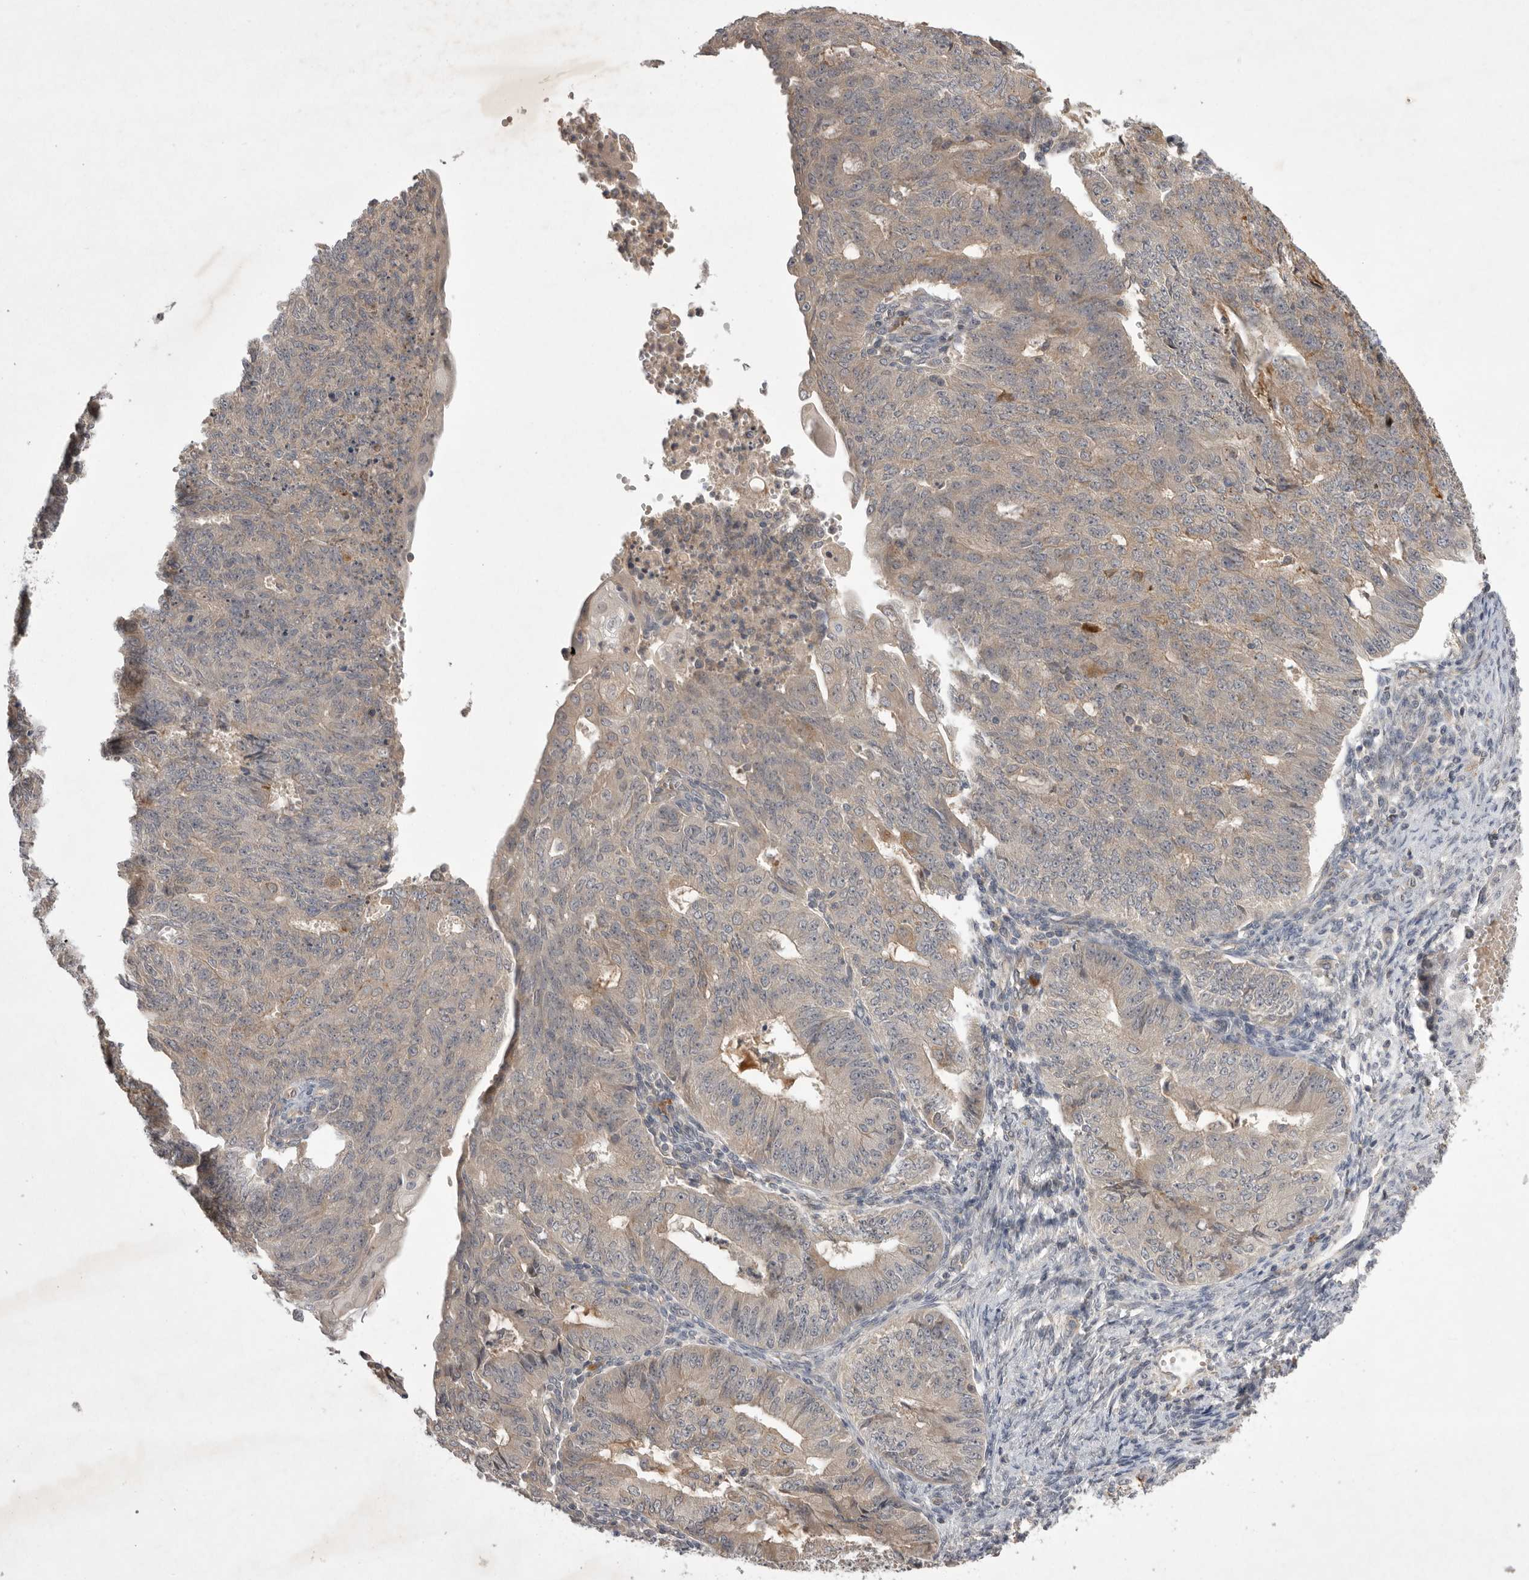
{"staining": {"intensity": "weak", "quantity": "25%-75%", "location": "cytoplasmic/membranous"}, "tissue": "endometrial cancer", "cell_type": "Tumor cells", "image_type": "cancer", "snomed": [{"axis": "morphology", "description": "Adenocarcinoma, NOS"}, {"axis": "topography", "description": "Endometrium"}], "caption": "Immunohistochemistry (DAB) staining of human endometrial cancer (adenocarcinoma) exhibits weak cytoplasmic/membranous protein positivity in approximately 25%-75% of tumor cells. Nuclei are stained in blue.", "gene": "NRCAM", "patient": {"sex": "female", "age": 32}}